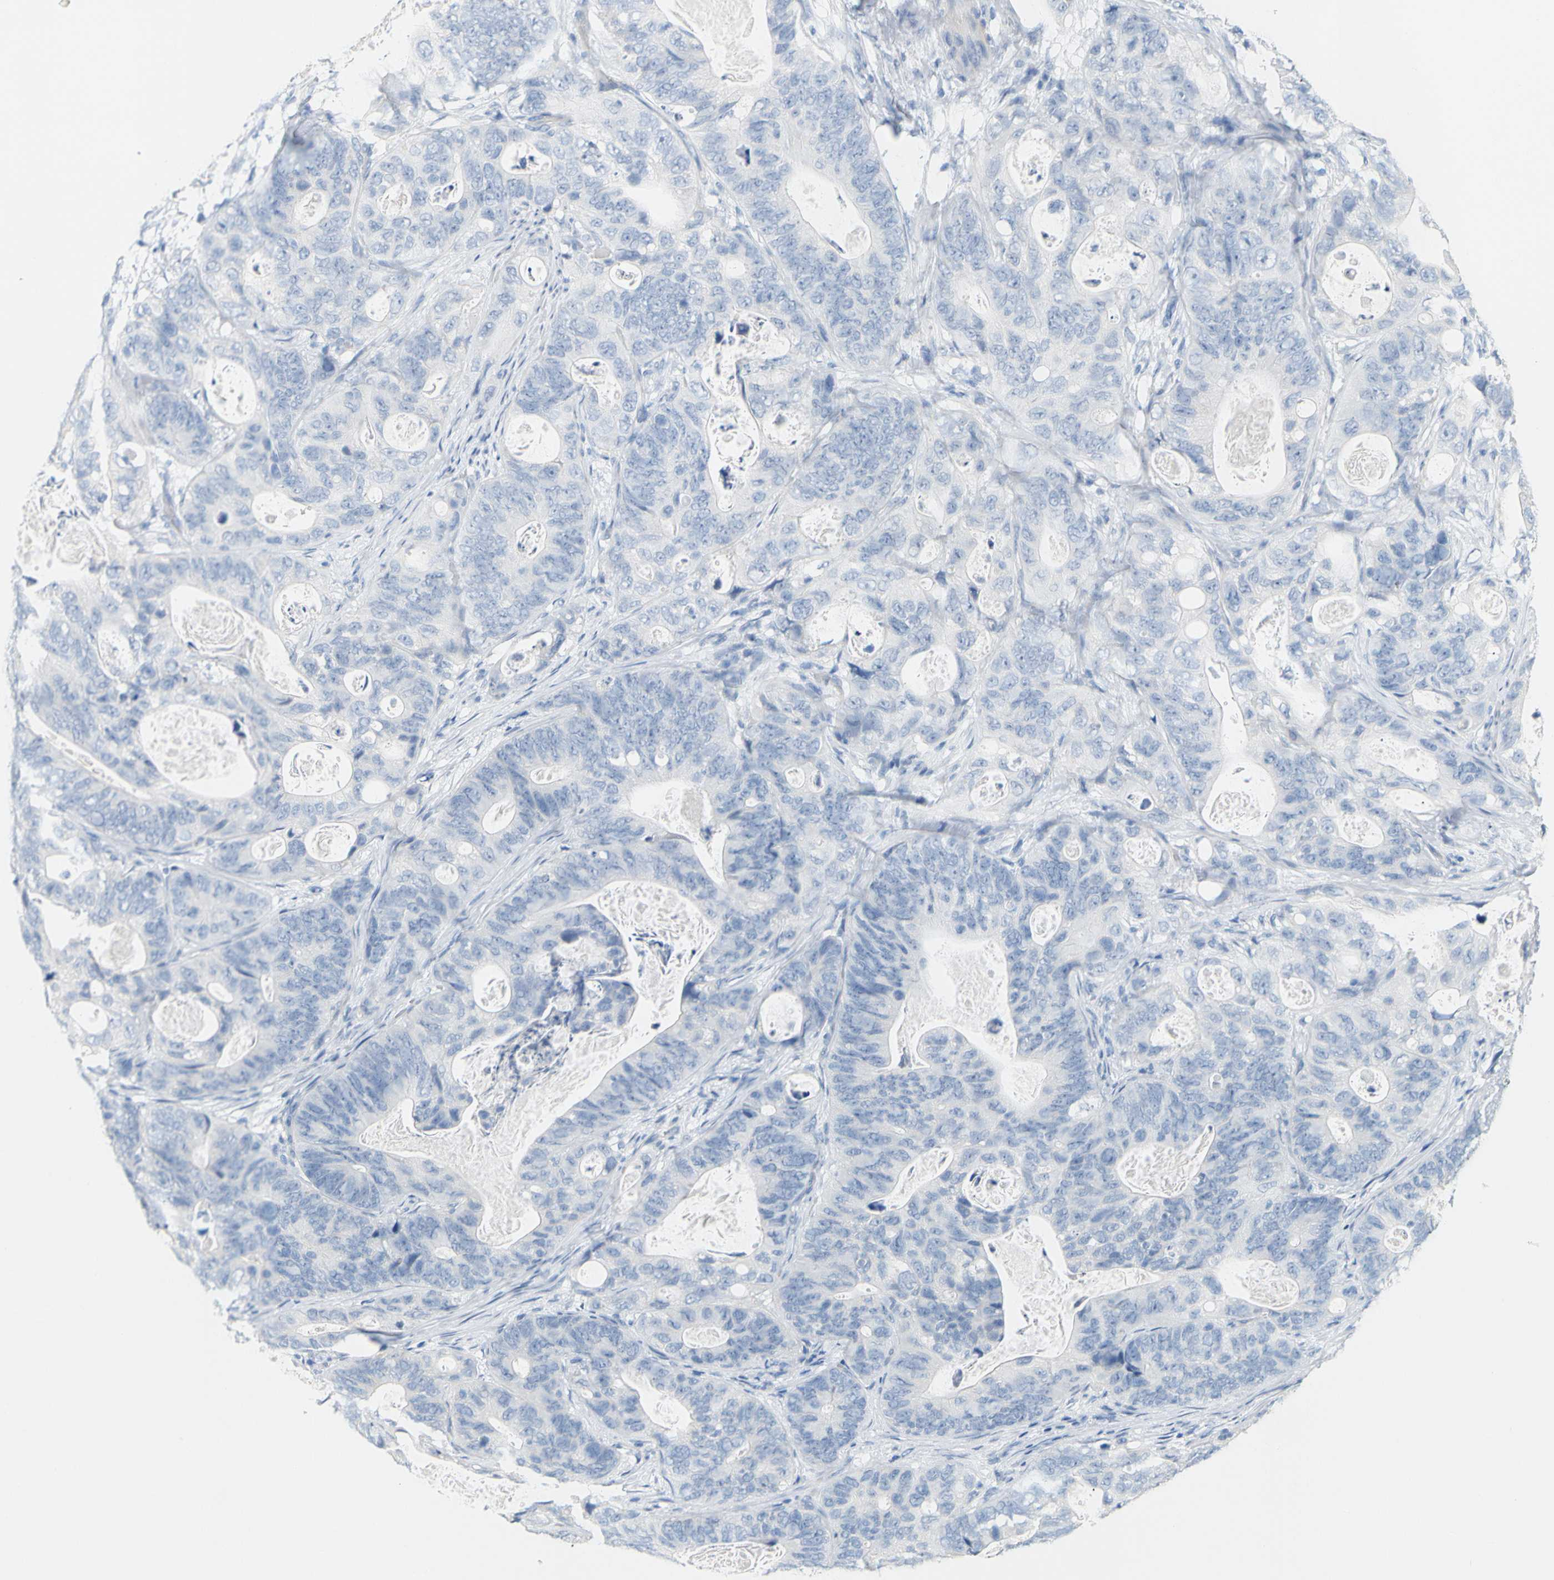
{"staining": {"intensity": "negative", "quantity": "none", "location": "none"}, "tissue": "stomach cancer", "cell_type": "Tumor cells", "image_type": "cancer", "snomed": [{"axis": "morphology", "description": "Adenocarcinoma, NOS"}, {"axis": "topography", "description": "Stomach"}], "caption": "DAB immunohistochemical staining of human stomach cancer exhibits no significant expression in tumor cells. Nuclei are stained in blue.", "gene": "OPN1SW", "patient": {"sex": "female", "age": 89}}